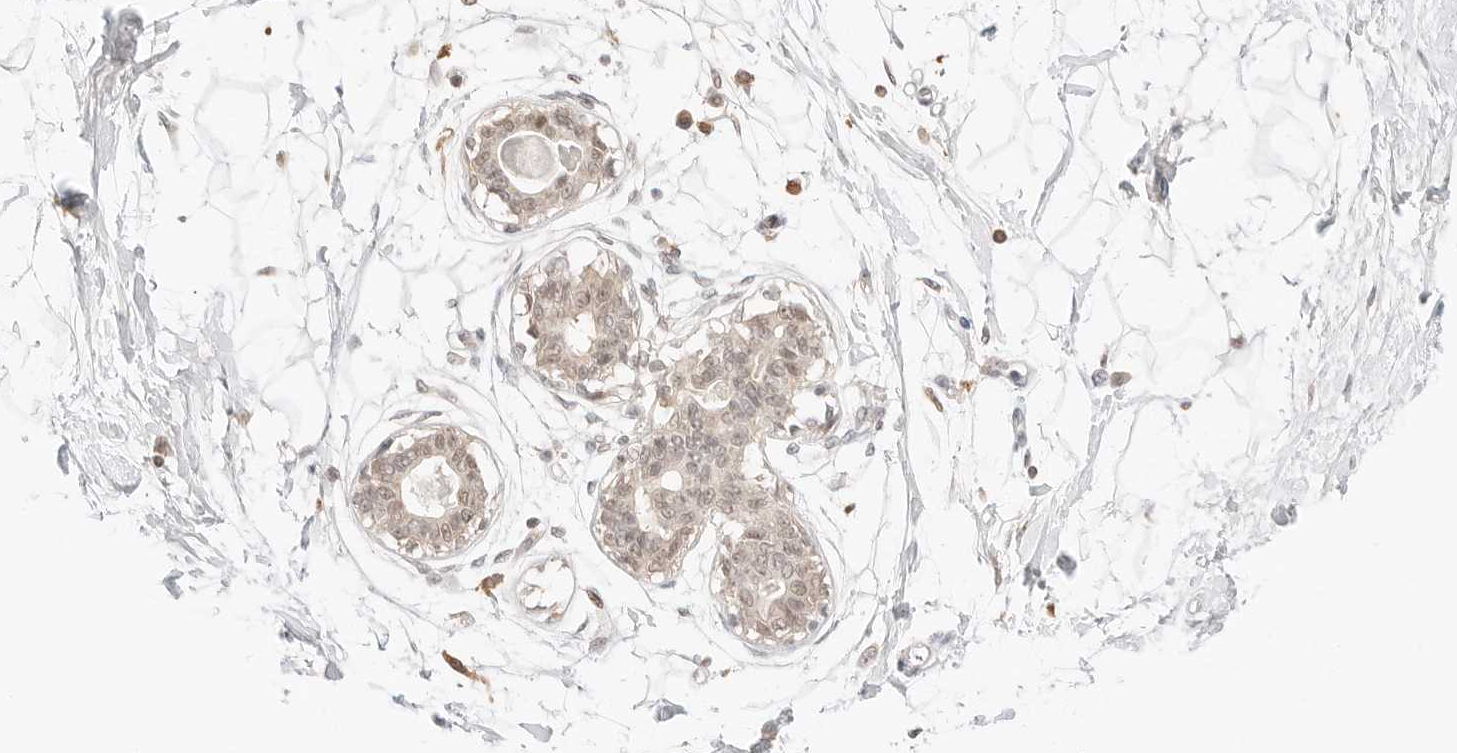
{"staining": {"intensity": "negative", "quantity": "none", "location": "none"}, "tissue": "breast", "cell_type": "Adipocytes", "image_type": "normal", "snomed": [{"axis": "morphology", "description": "Normal tissue, NOS"}, {"axis": "topography", "description": "Breast"}], "caption": "The histopathology image exhibits no significant positivity in adipocytes of breast.", "gene": "RPS6KL1", "patient": {"sex": "female", "age": 45}}